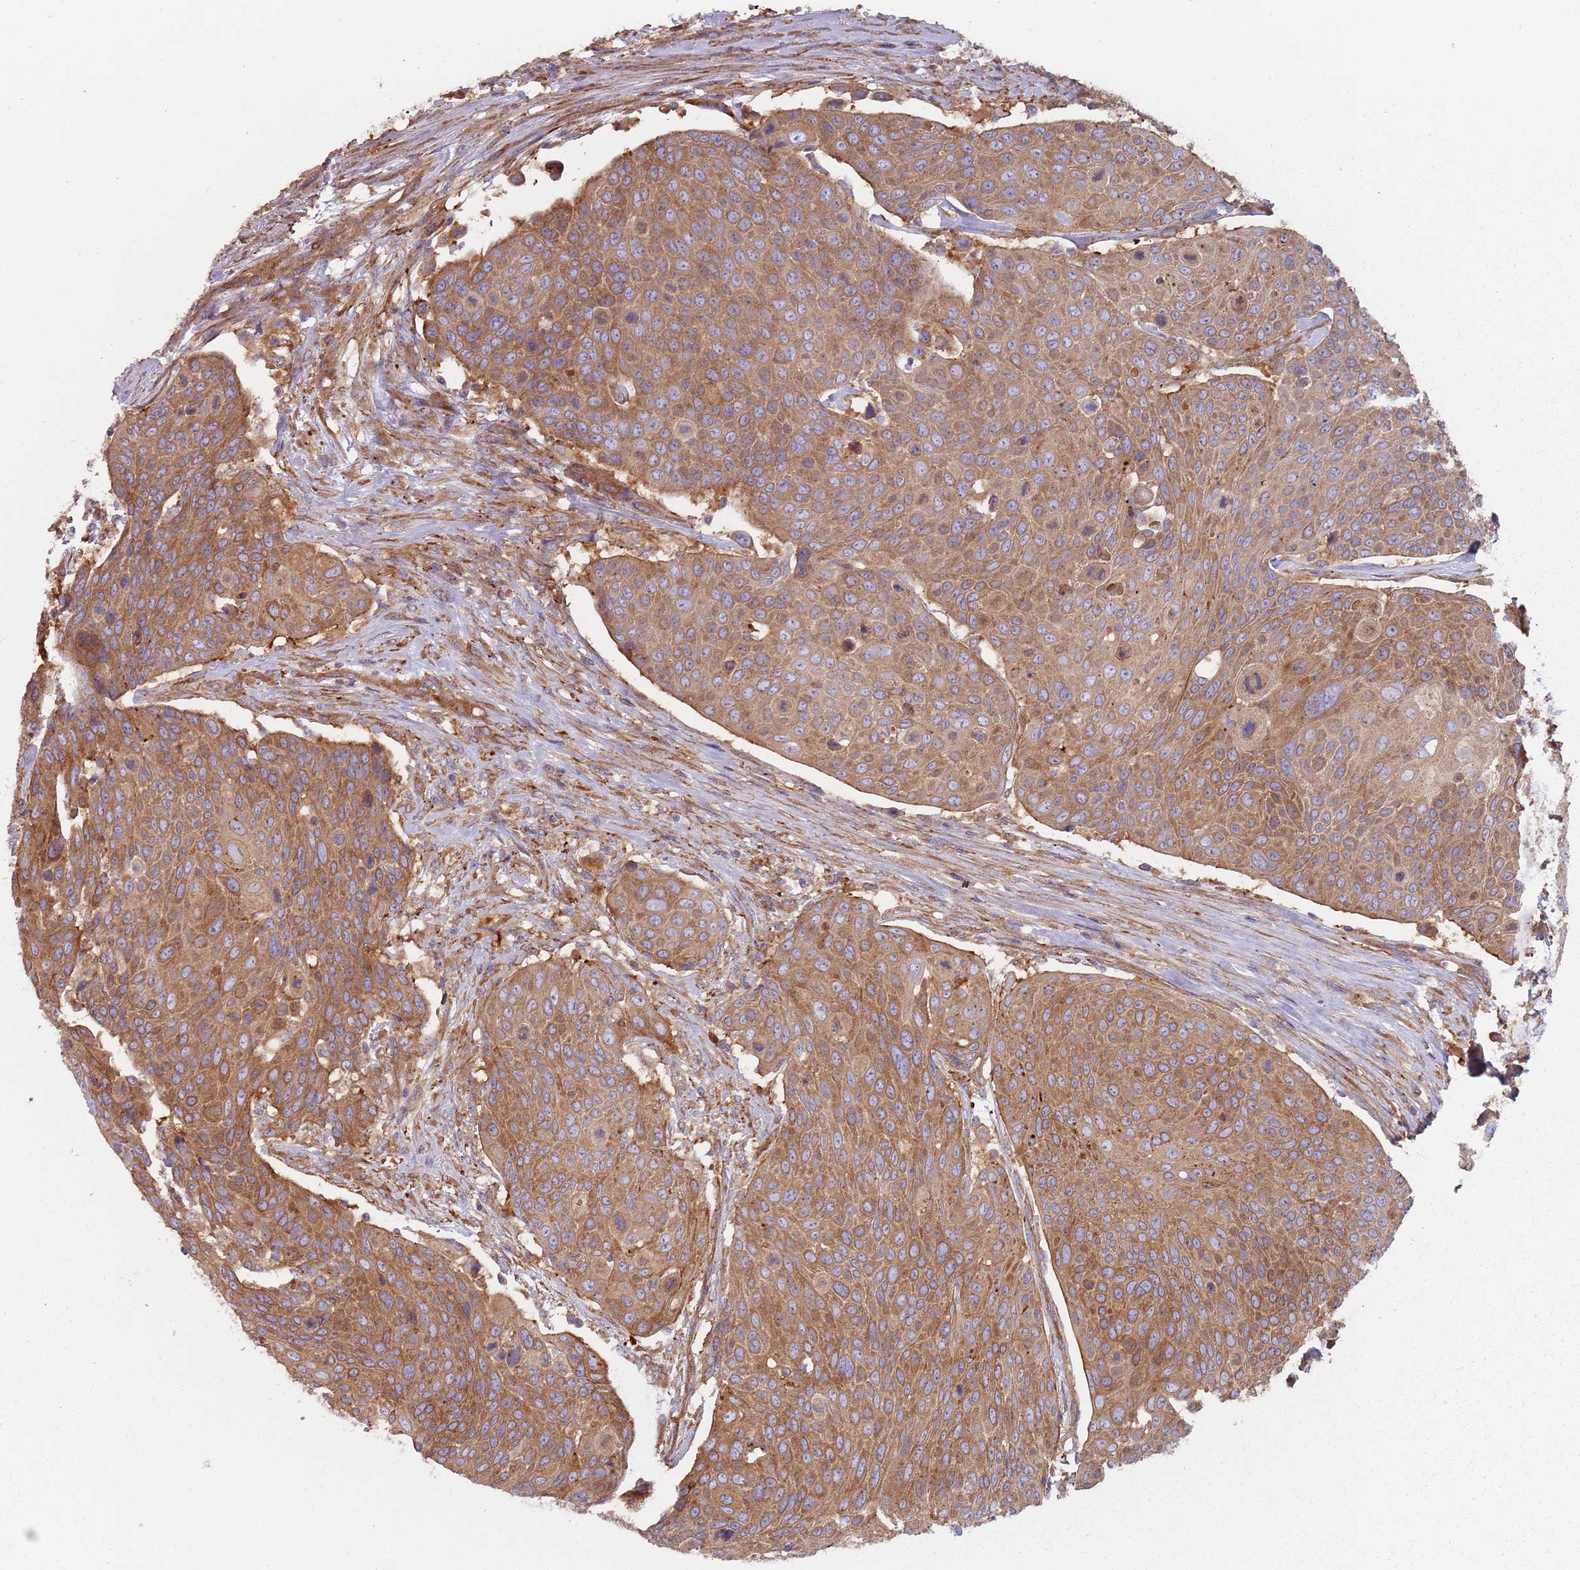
{"staining": {"intensity": "moderate", "quantity": ">75%", "location": "cytoplasmic/membranous"}, "tissue": "urothelial cancer", "cell_type": "Tumor cells", "image_type": "cancer", "snomed": [{"axis": "morphology", "description": "Urothelial carcinoma, High grade"}, {"axis": "topography", "description": "Urinary bladder"}], "caption": "DAB (3,3'-diaminobenzidine) immunohistochemical staining of urothelial carcinoma (high-grade) exhibits moderate cytoplasmic/membranous protein expression in about >75% of tumor cells. (brown staining indicates protein expression, while blue staining denotes nuclei).", "gene": "SPDL1", "patient": {"sex": "female", "age": 70}}